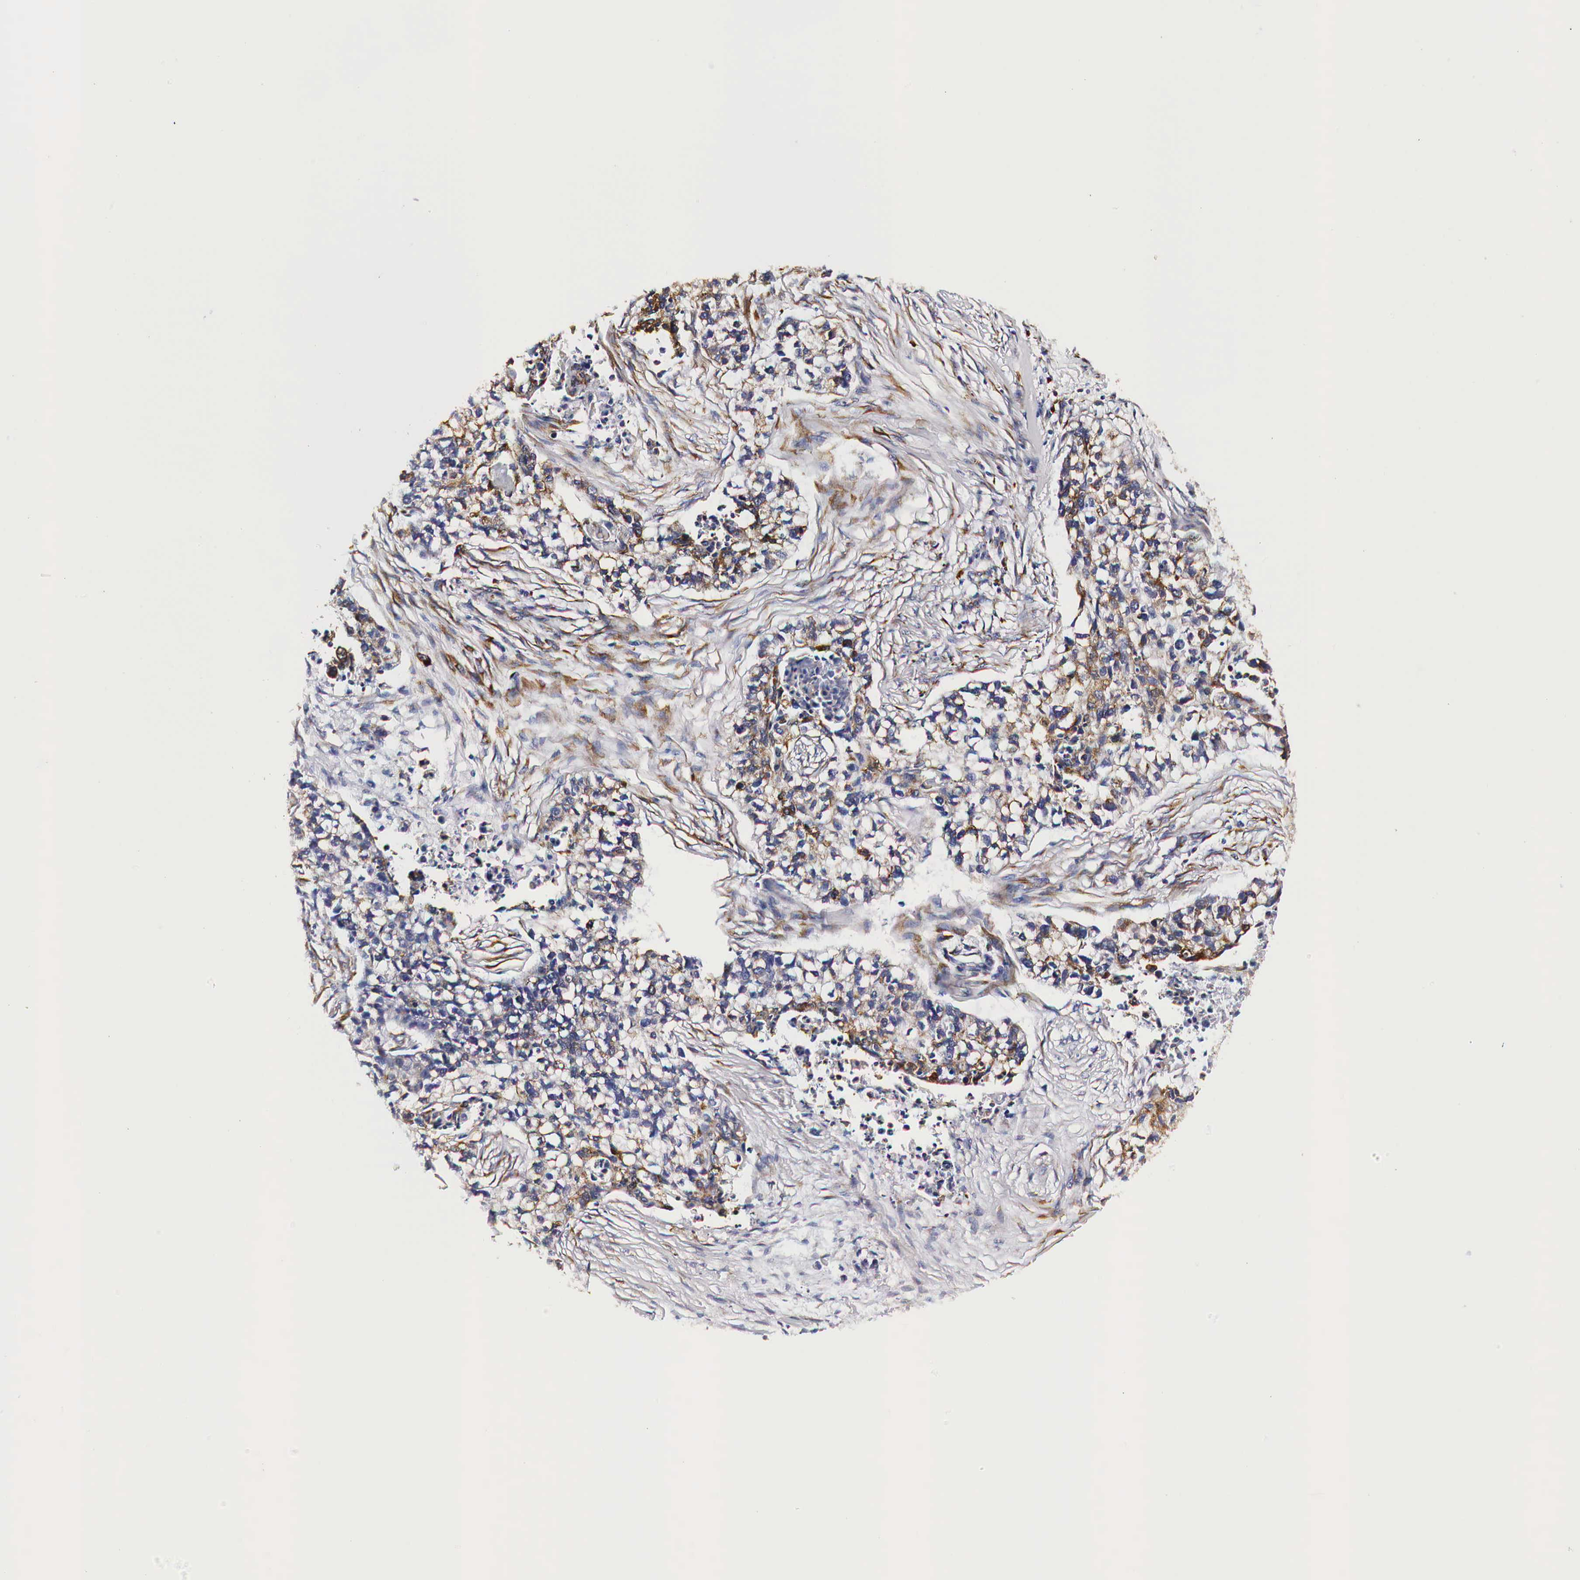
{"staining": {"intensity": "moderate", "quantity": "25%-75%", "location": "cytoplasmic/membranous"}, "tissue": "lung cancer", "cell_type": "Tumor cells", "image_type": "cancer", "snomed": [{"axis": "morphology", "description": "Squamous cell carcinoma, NOS"}, {"axis": "topography", "description": "Lymph node"}, {"axis": "topography", "description": "Lung"}], "caption": "DAB (3,3'-diaminobenzidine) immunohistochemical staining of lung cancer (squamous cell carcinoma) shows moderate cytoplasmic/membranous protein positivity in approximately 25%-75% of tumor cells.", "gene": "CKAP4", "patient": {"sex": "male", "age": 74}}